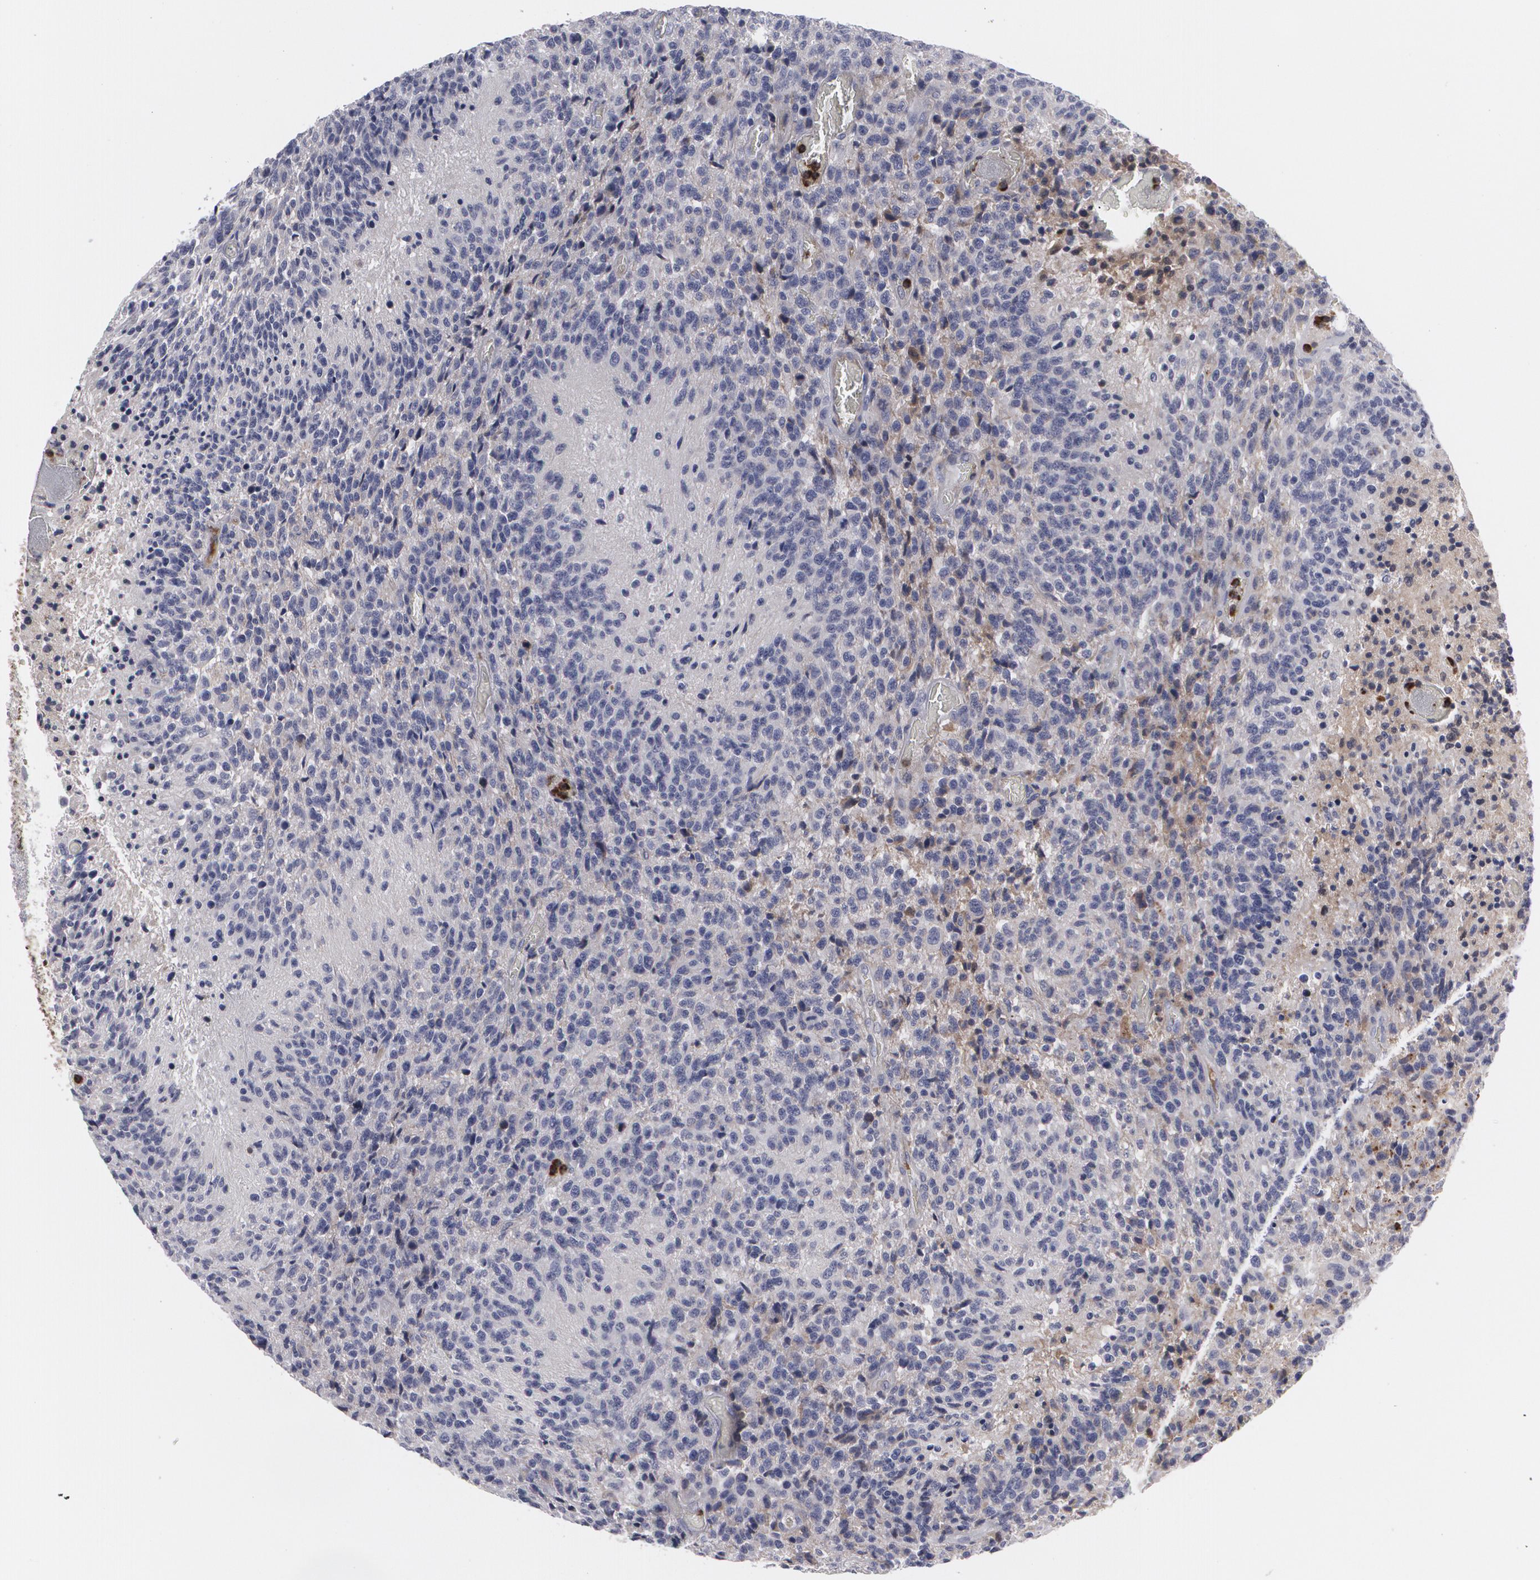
{"staining": {"intensity": "negative", "quantity": "none", "location": "none"}, "tissue": "glioma", "cell_type": "Tumor cells", "image_type": "cancer", "snomed": [{"axis": "morphology", "description": "Glioma, malignant, High grade"}, {"axis": "topography", "description": "Brain"}], "caption": "Immunohistochemical staining of glioma shows no significant expression in tumor cells. (DAB immunohistochemistry (IHC) with hematoxylin counter stain).", "gene": "LRG1", "patient": {"sex": "male", "age": 36}}